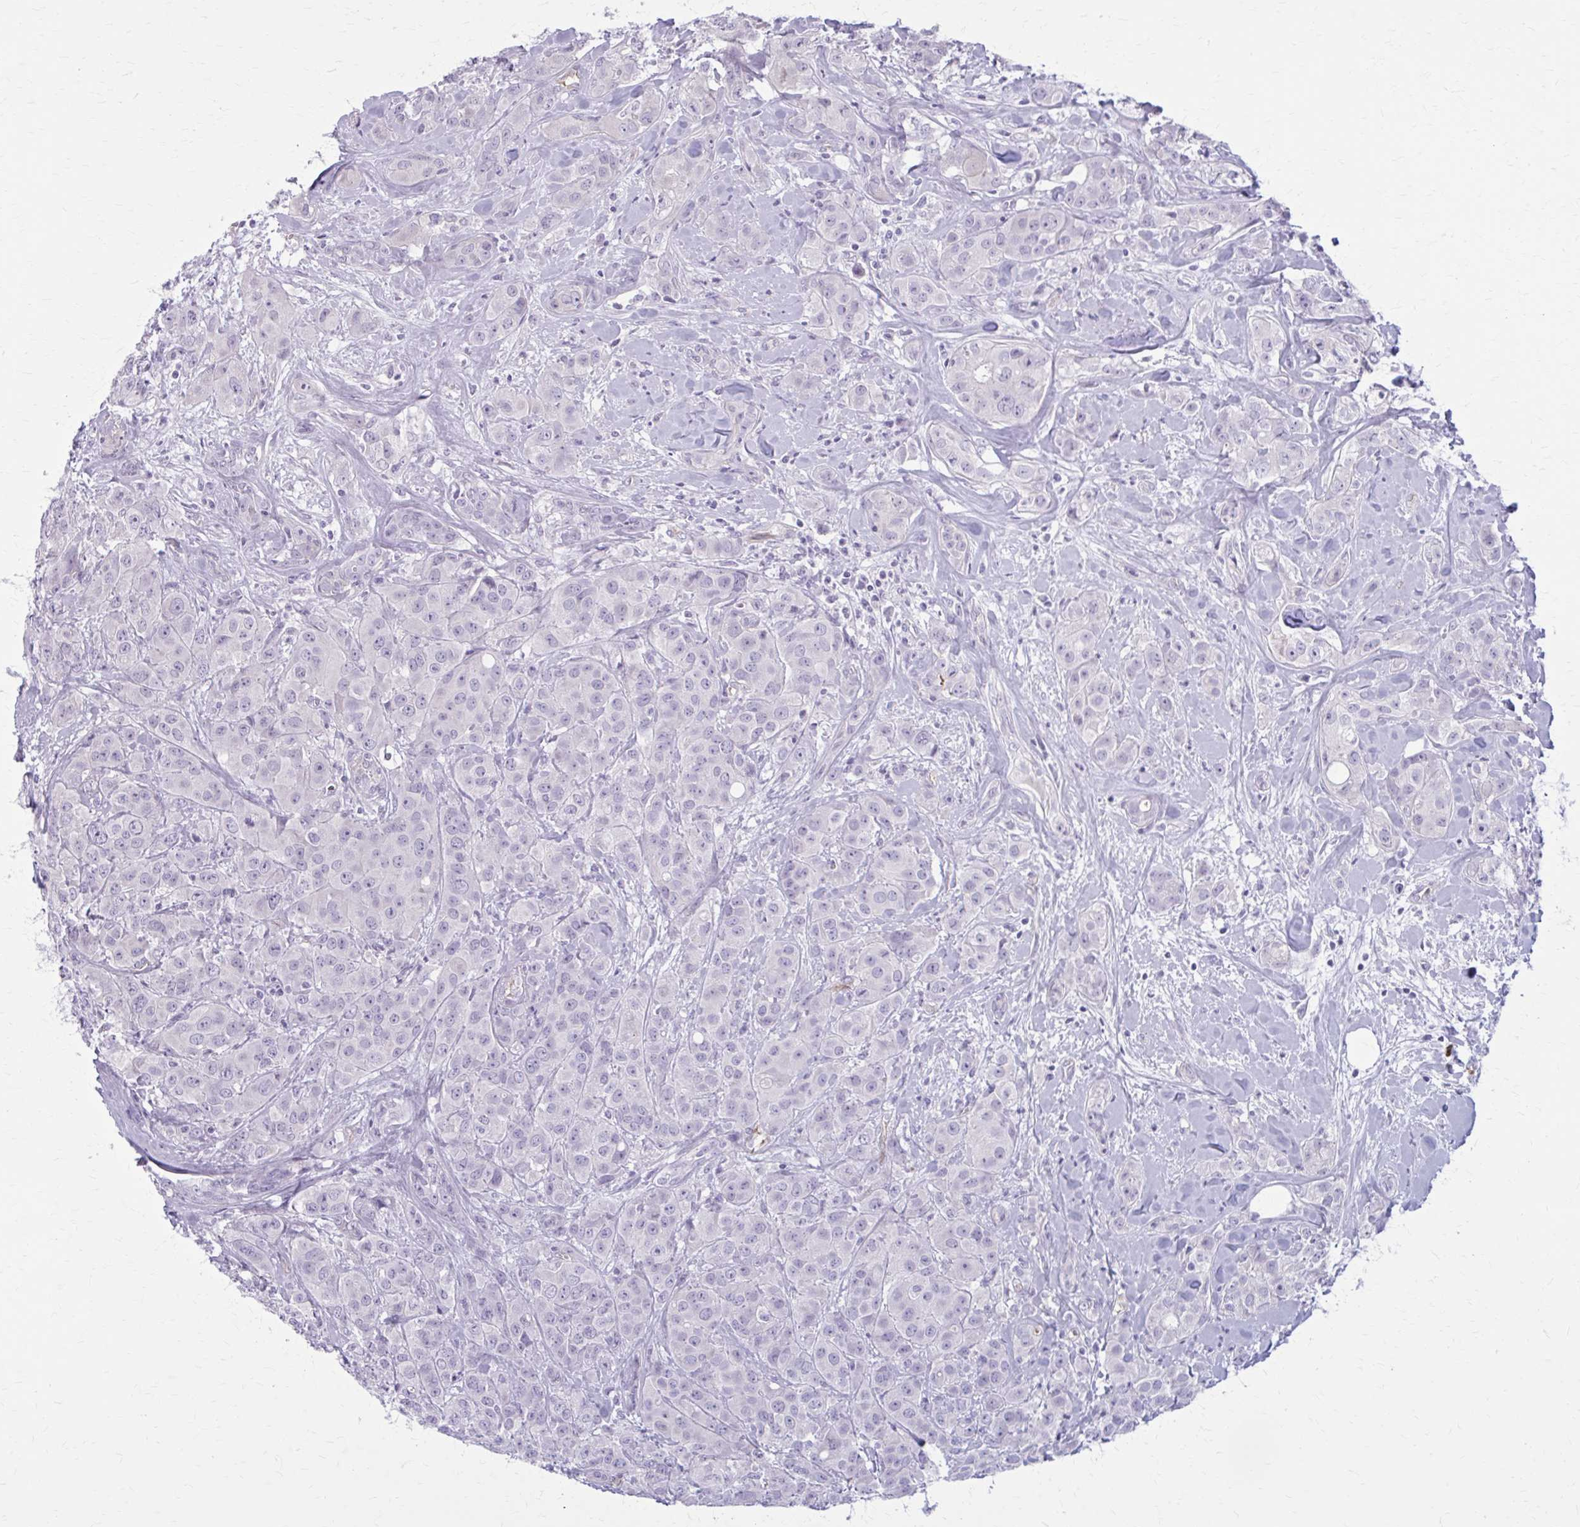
{"staining": {"intensity": "negative", "quantity": "none", "location": "none"}, "tissue": "breast cancer", "cell_type": "Tumor cells", "image_type": "cancer", "snomed": [{"axis": "morphology", "description": "Normal tissue, NOS"}, {"axis": "morphology", "description": "Duct carcinoma"}, {"axis": "topography", "description": "Breast"}], "caption": "Tumor cells are negative for brown protein staining in breast cancer. (DAB (3,3'-diaminobenzidine) immunohistochemistry, high magnification).", "gene": "CASQ2", "patient": {"sex": "female", "age": 43}}